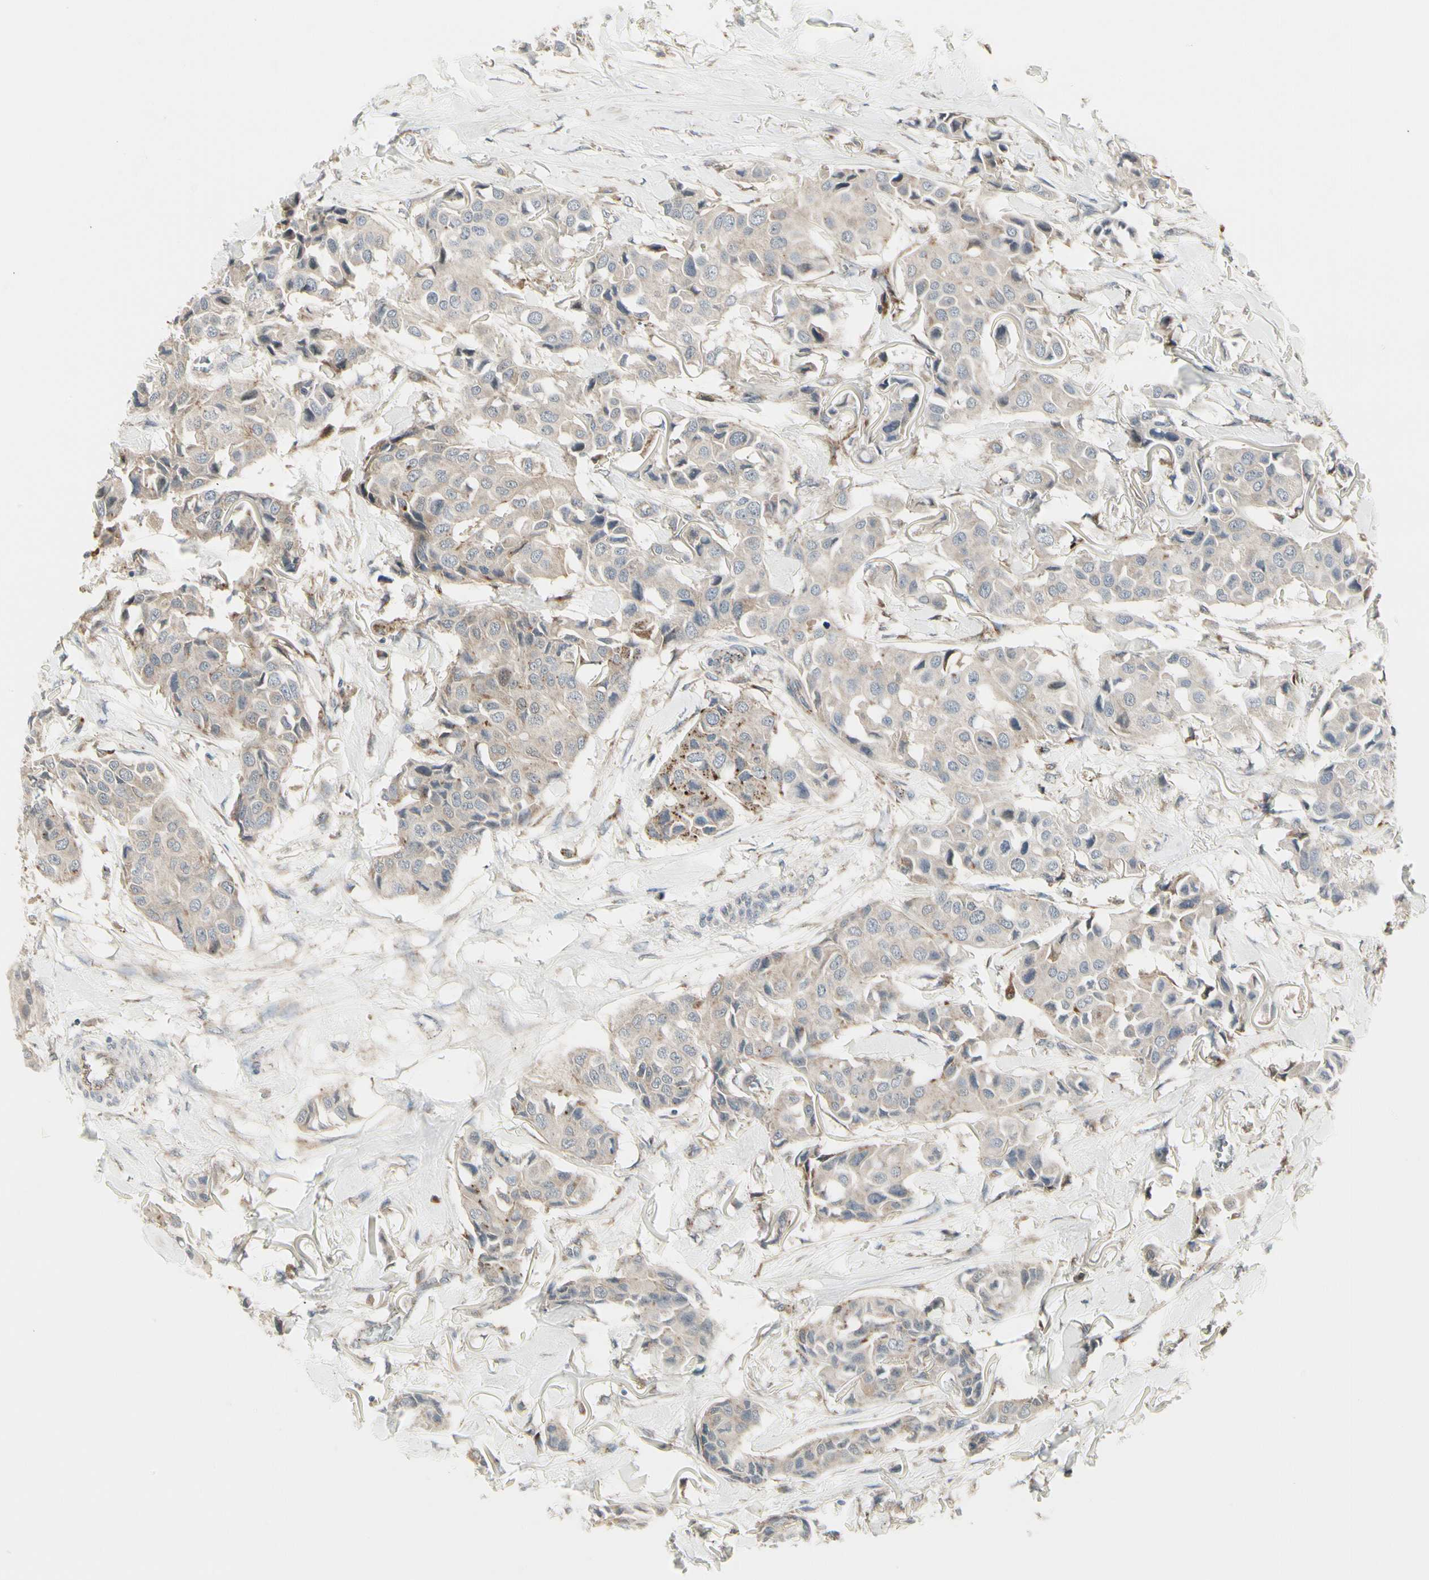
{"staining": {"intensity": "weak", "quantity": "25%-75%", "location": "cytoplasmic/membranous"}, "tissue": "breast cancer", "cell_type": "Tumor cells", "image_type": "cancer", "snomed": [{"axis": "morphology", "description": "Duct carcinoma"}, {"axis": "topography", "description": "Breast"}], "caption": "Weak cytoplasmic/membranous protein expression is seen in approximately 25%-75% of tumor cells in breast intraductal carcinoma. (IHC, brightfield microscopy, high magnification).", "gene": "GRN", "patient": {"sex": "female", "age": 80}}